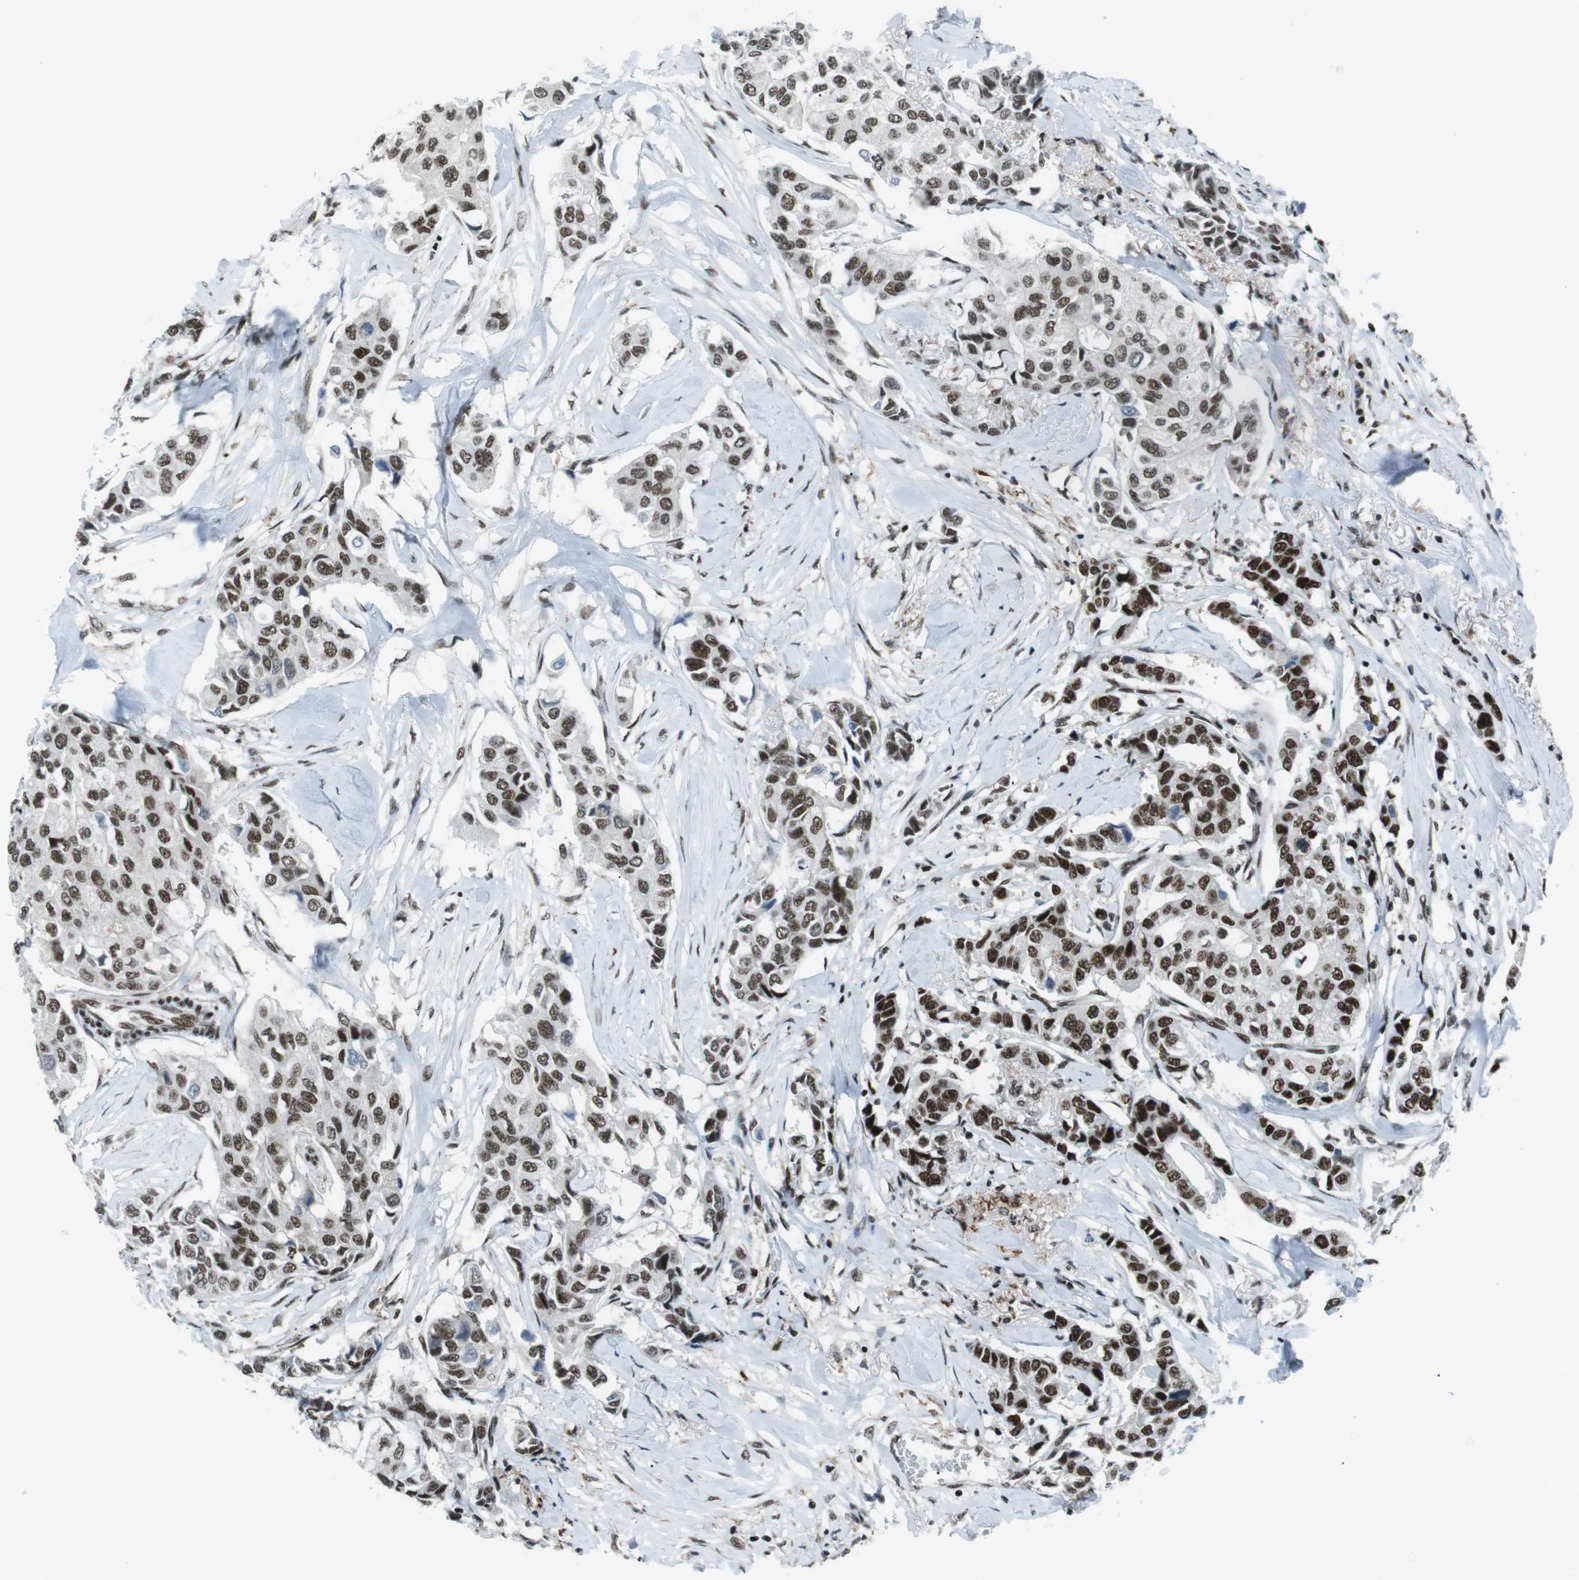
{"staining": {"intensity": "strong", "quantity": ">75%", "location": "nuclear"}, "tissue": "breast cancer", "cell_type": "Tumor cells", "image_type": "cancer", "snomed": [{"axis": "morphology", "description": "Duct carcinoma"}, {"axis": "topography", "description": "Breast"}], "caption": "This is a photomicrograph of IHC staining of breast cancer (invasive ductal carcinoma), which shows strong staining in the nuclear of tumor cells.", "gene": "TAF1", "patient": {"sex": "female", "age": 80}}